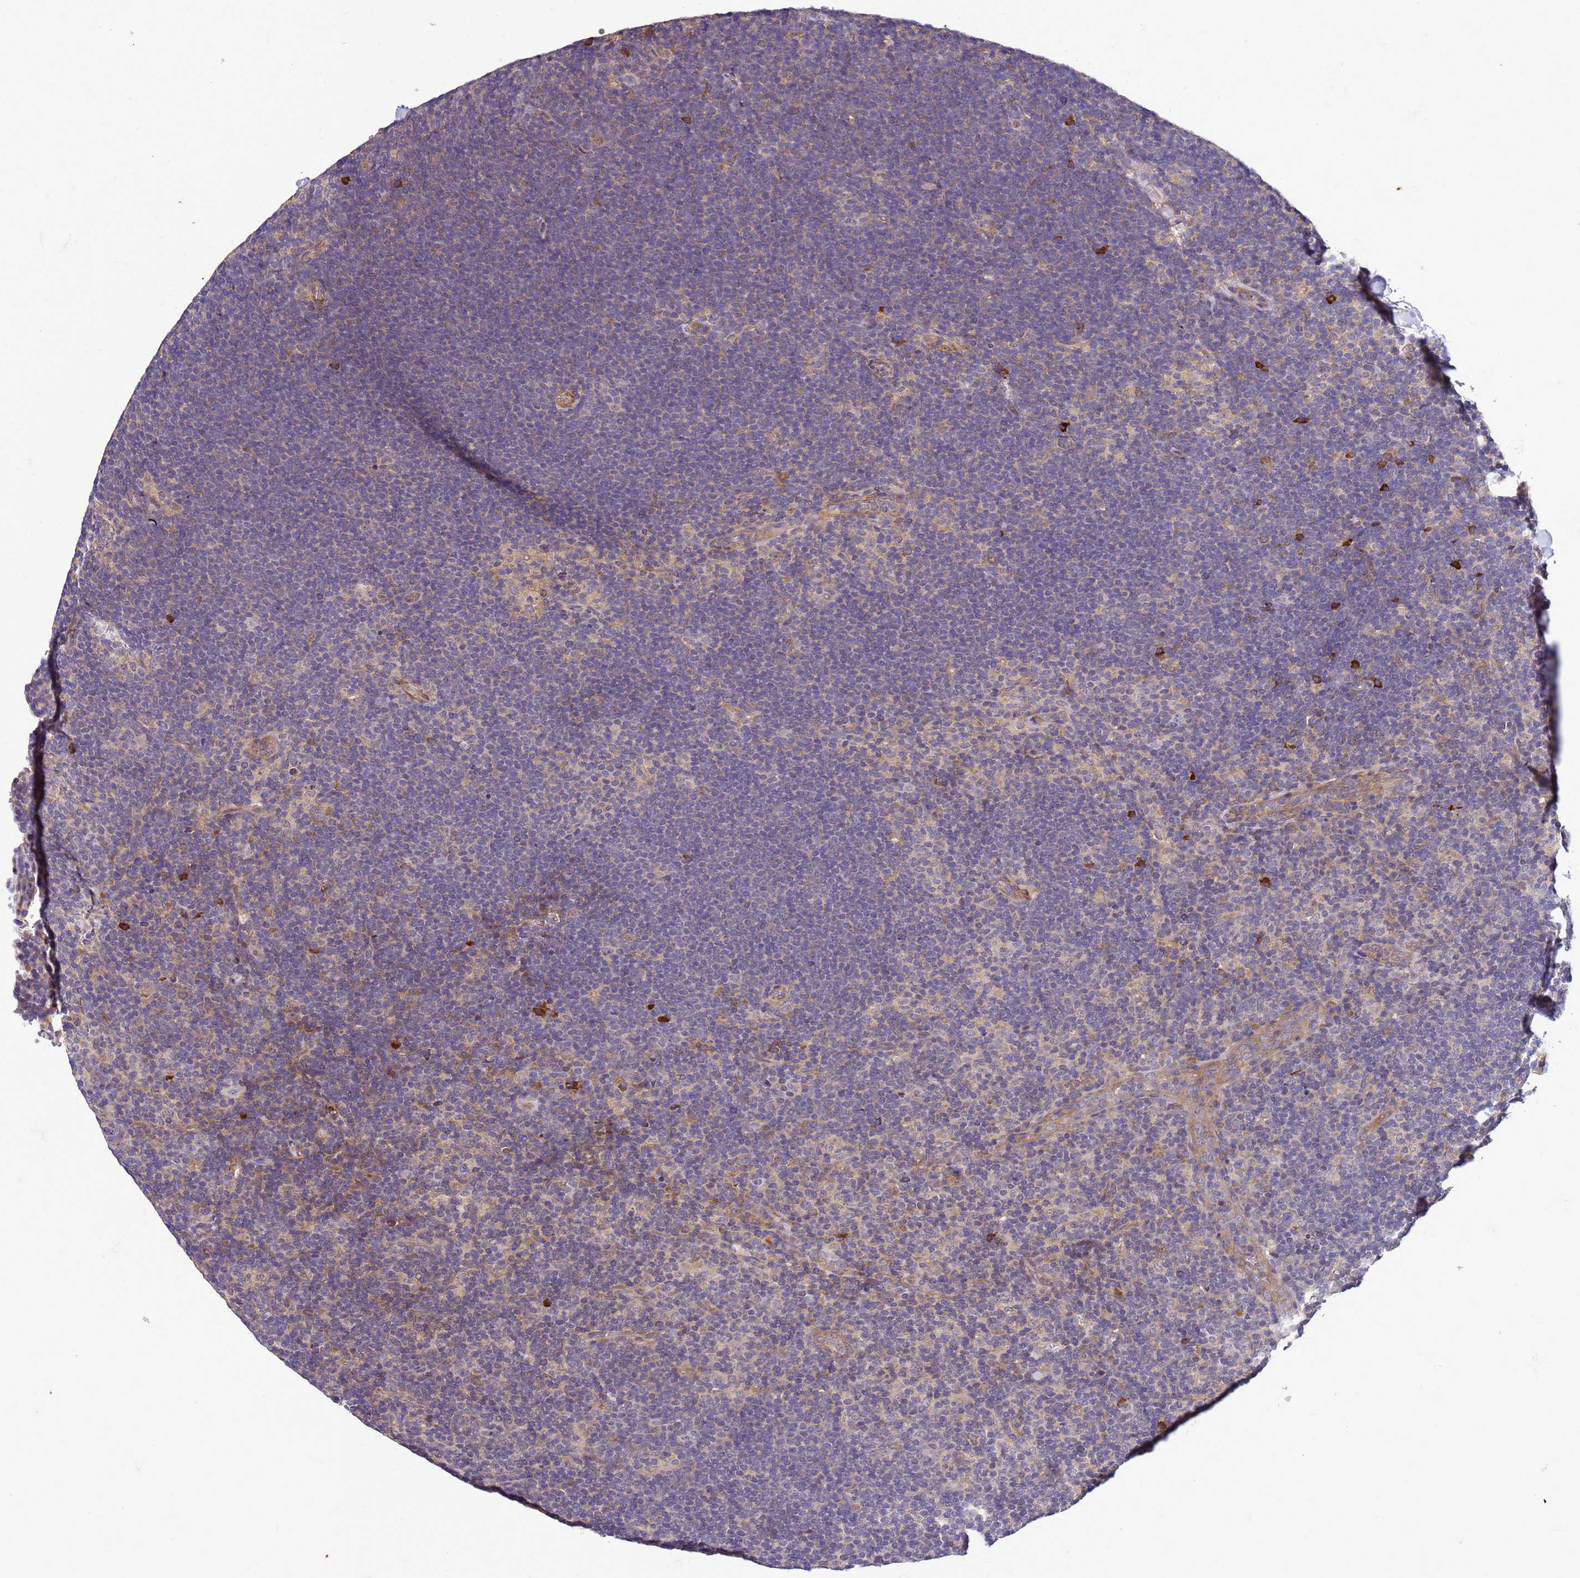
{"staining": {"intensity": "negative", "quantity": "none", "location": "none"}, "tissue": "lymphoma", "cell_type": "Tumor cells", "image_type": "cancer", "snomed": [{"axis": "morphology", "description": "Hodgkin's disease, NOS"}, {"axis": "topography", "description": "Lymph node"}], "caption": "High power microscopy micrograph of an IHC histopathology image of lymphoma, revealing no significant expression in tumor cells.", "gene": "GEN1", "patient": {"sex": "female", "age": 57}}